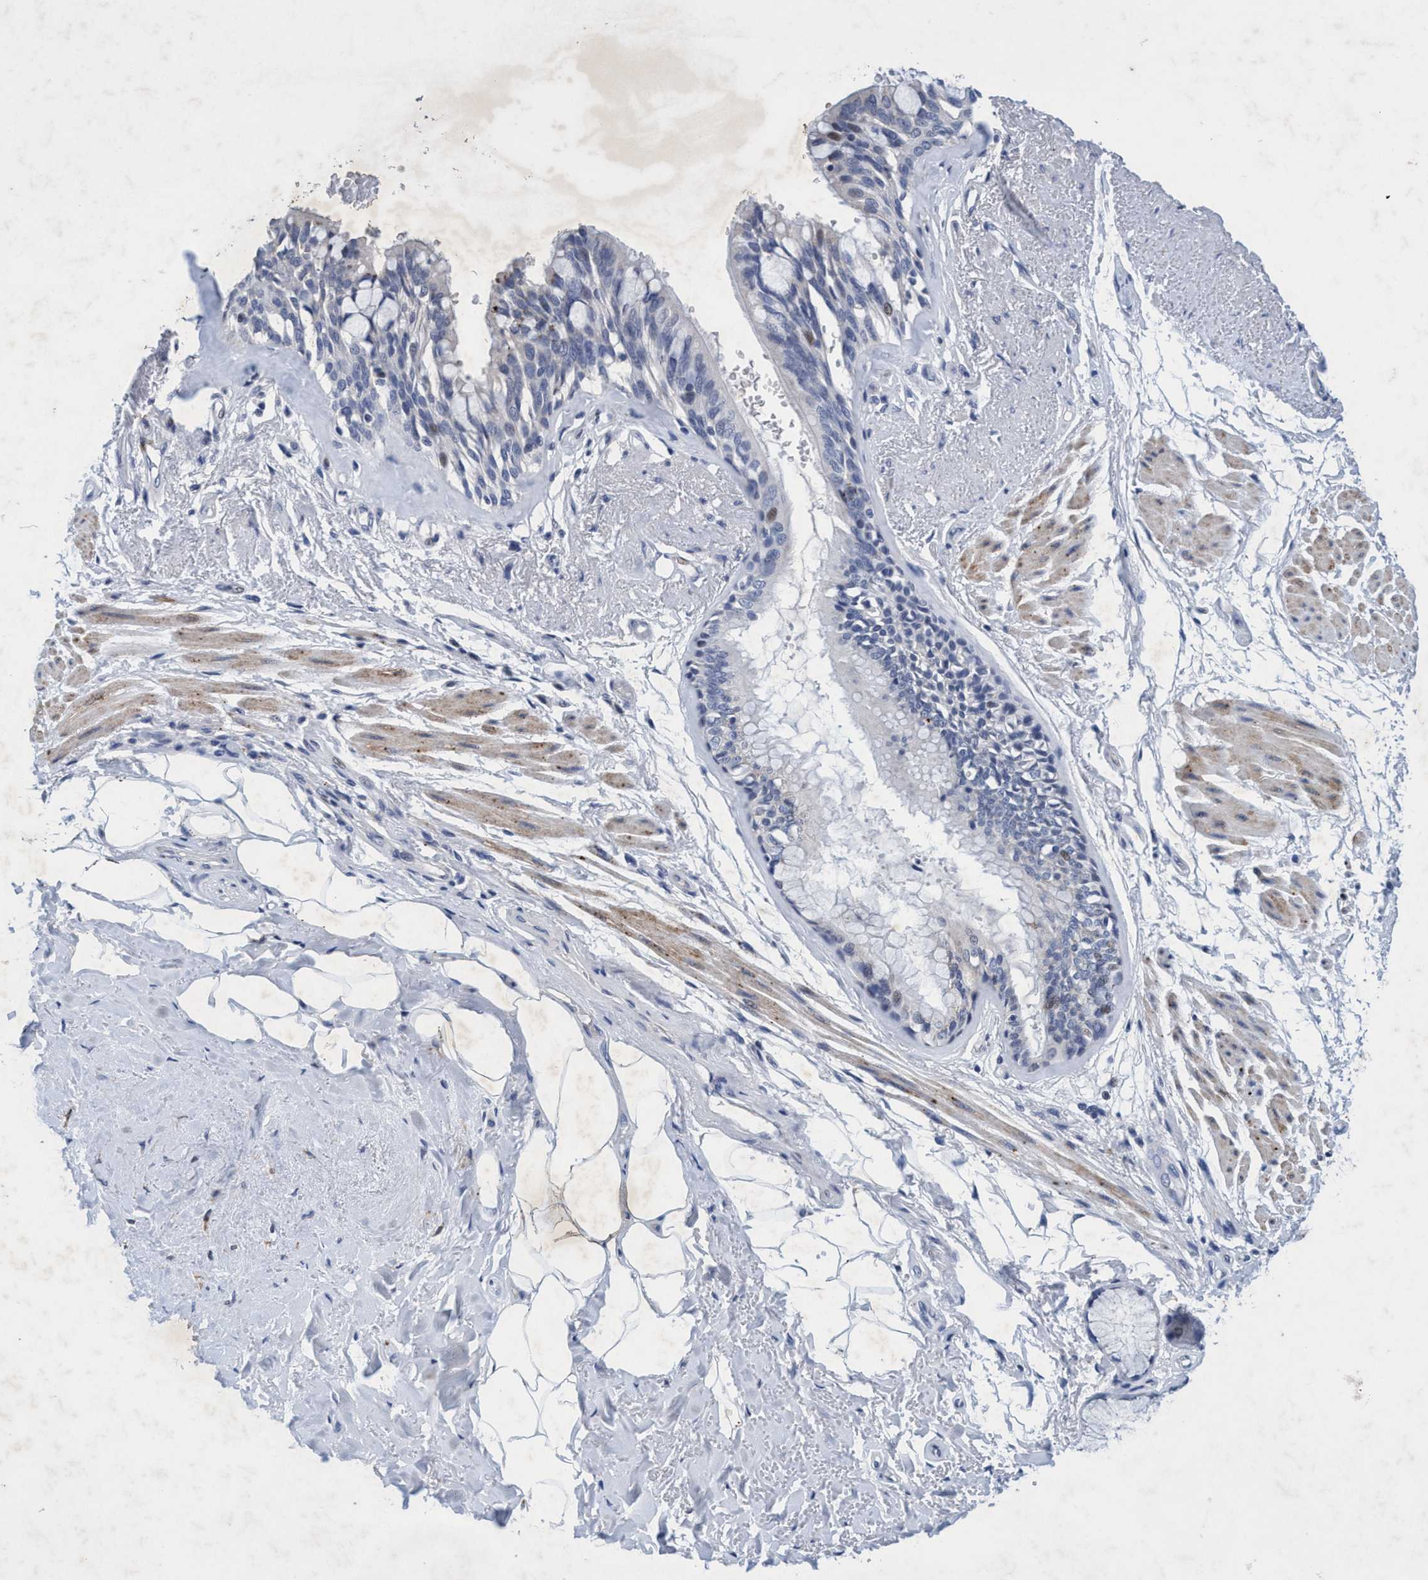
{"staining": {"intensity": "weak", "quantity": "<25%", "location": "cytoplasmic/membranous"}, "tissue": "bronchus", "cell_type": "Respiratory epithelial cells", "image_type": "normal", "snomed": [{"axis": "morphology", "description": "Normal tissue, NOS"}, {"axis": "topography", "description": "Bronchus"}], "caption": "This is a photomicrograph of IHC staining of unremarkable bronchus, which shows no positivity in respiratory epithelial cells.", "gene": "GRB14", "patient": {"sex": "male", "age": 66}}